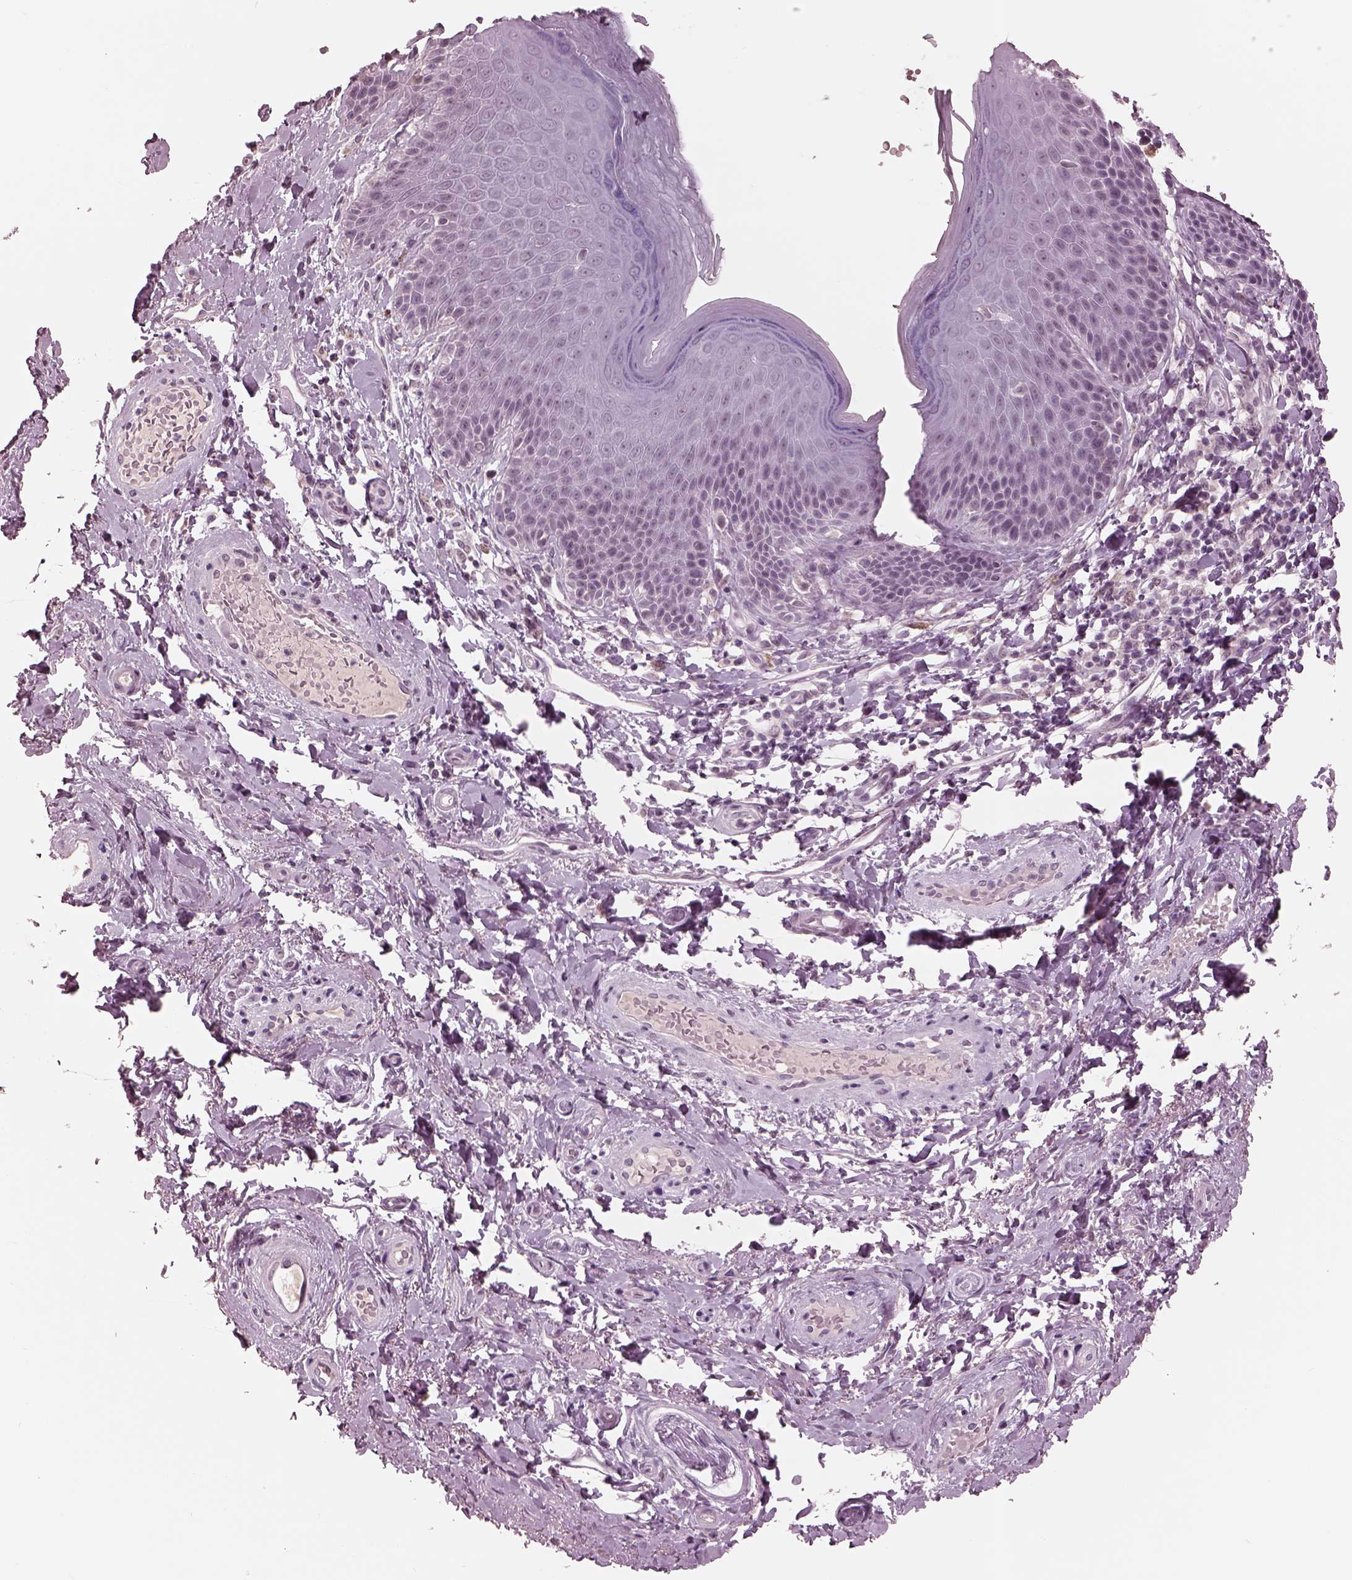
{"staining": {"intensity": "negative", "quantity": "none", "location": "none"}, "tissue": "skin", "cell_type": "Epidermal cells", "image_type": "normal", "snomed": [{"axis": "morphology", "description": "Normal tissue, NOS"}, {"axis": "topography", "description": "Anal"}, {"axis": "topography", "description": "Peripheral nerve tissue"}], "caption": "A photomicrograph of skin stained for a protein displays no brown staining in epidermal cells. (Stains: DAB immunohistochemistry with hematoxylin counter stain, Microscopy: brightfield microscopy at high magnification).", "gene": "GARIN4", "patient": {"sex": "male", "age": 51}}